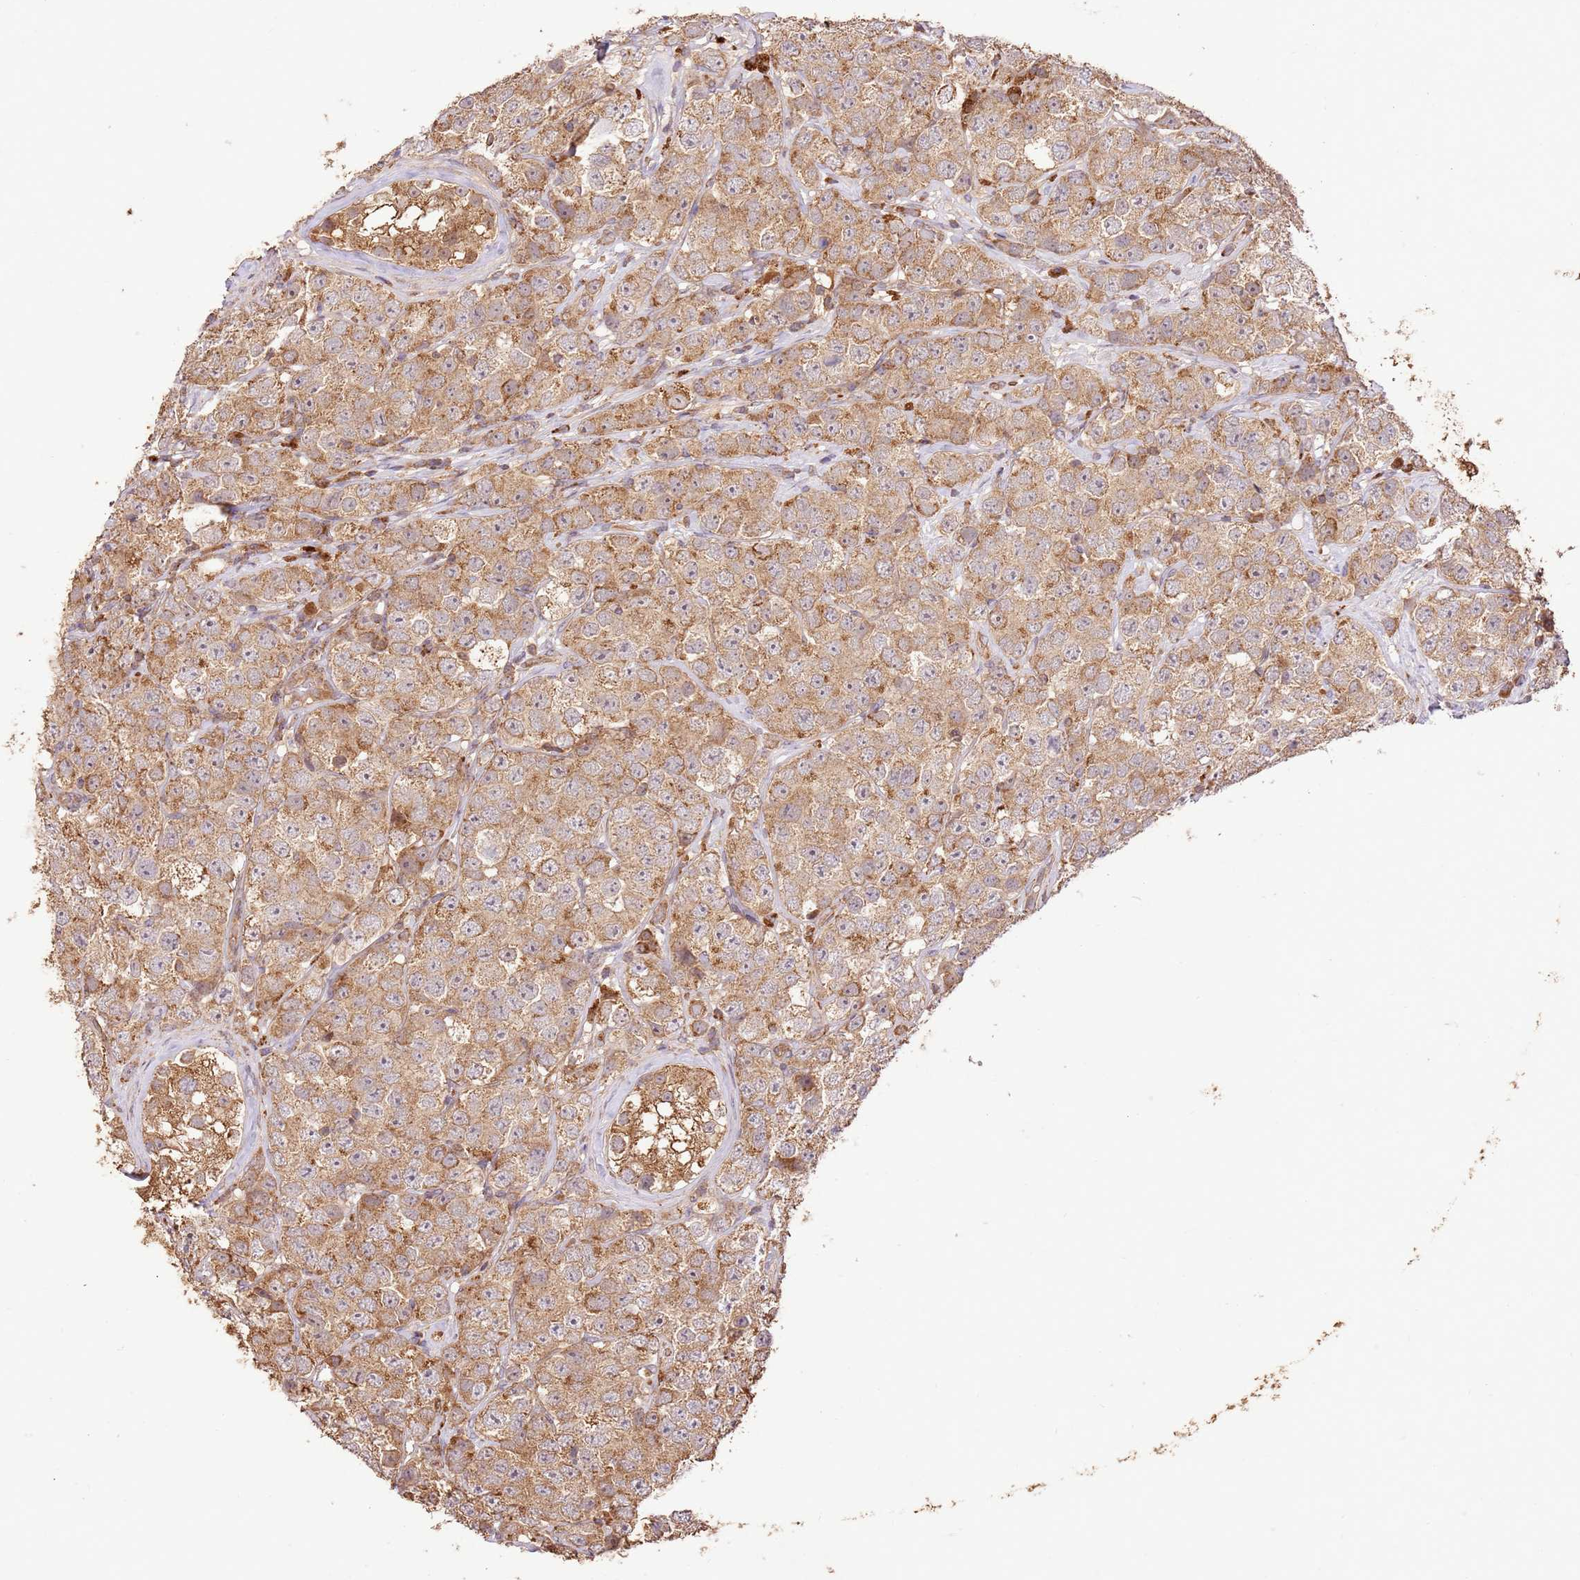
{"staining": {"intensity": "moderate", "quantity": ">75%", "location": "cytoplasmic/membranous"}, "tissue": "testis cancer", "cell_type": "Tumor cells", "image_type": "cancer", "snomed": [{"axis": "morphology", "description": "Seminoma, NOS"}, {"axis": "topography", "description": "Testis"}], "caption": "A brown stain labels moderate cytoplasmic/membranous expression of a protein in human seminoma (testis) tumor cells.", "gene": "LRRC28", "patient": {"sex": "male", "age": 28}}